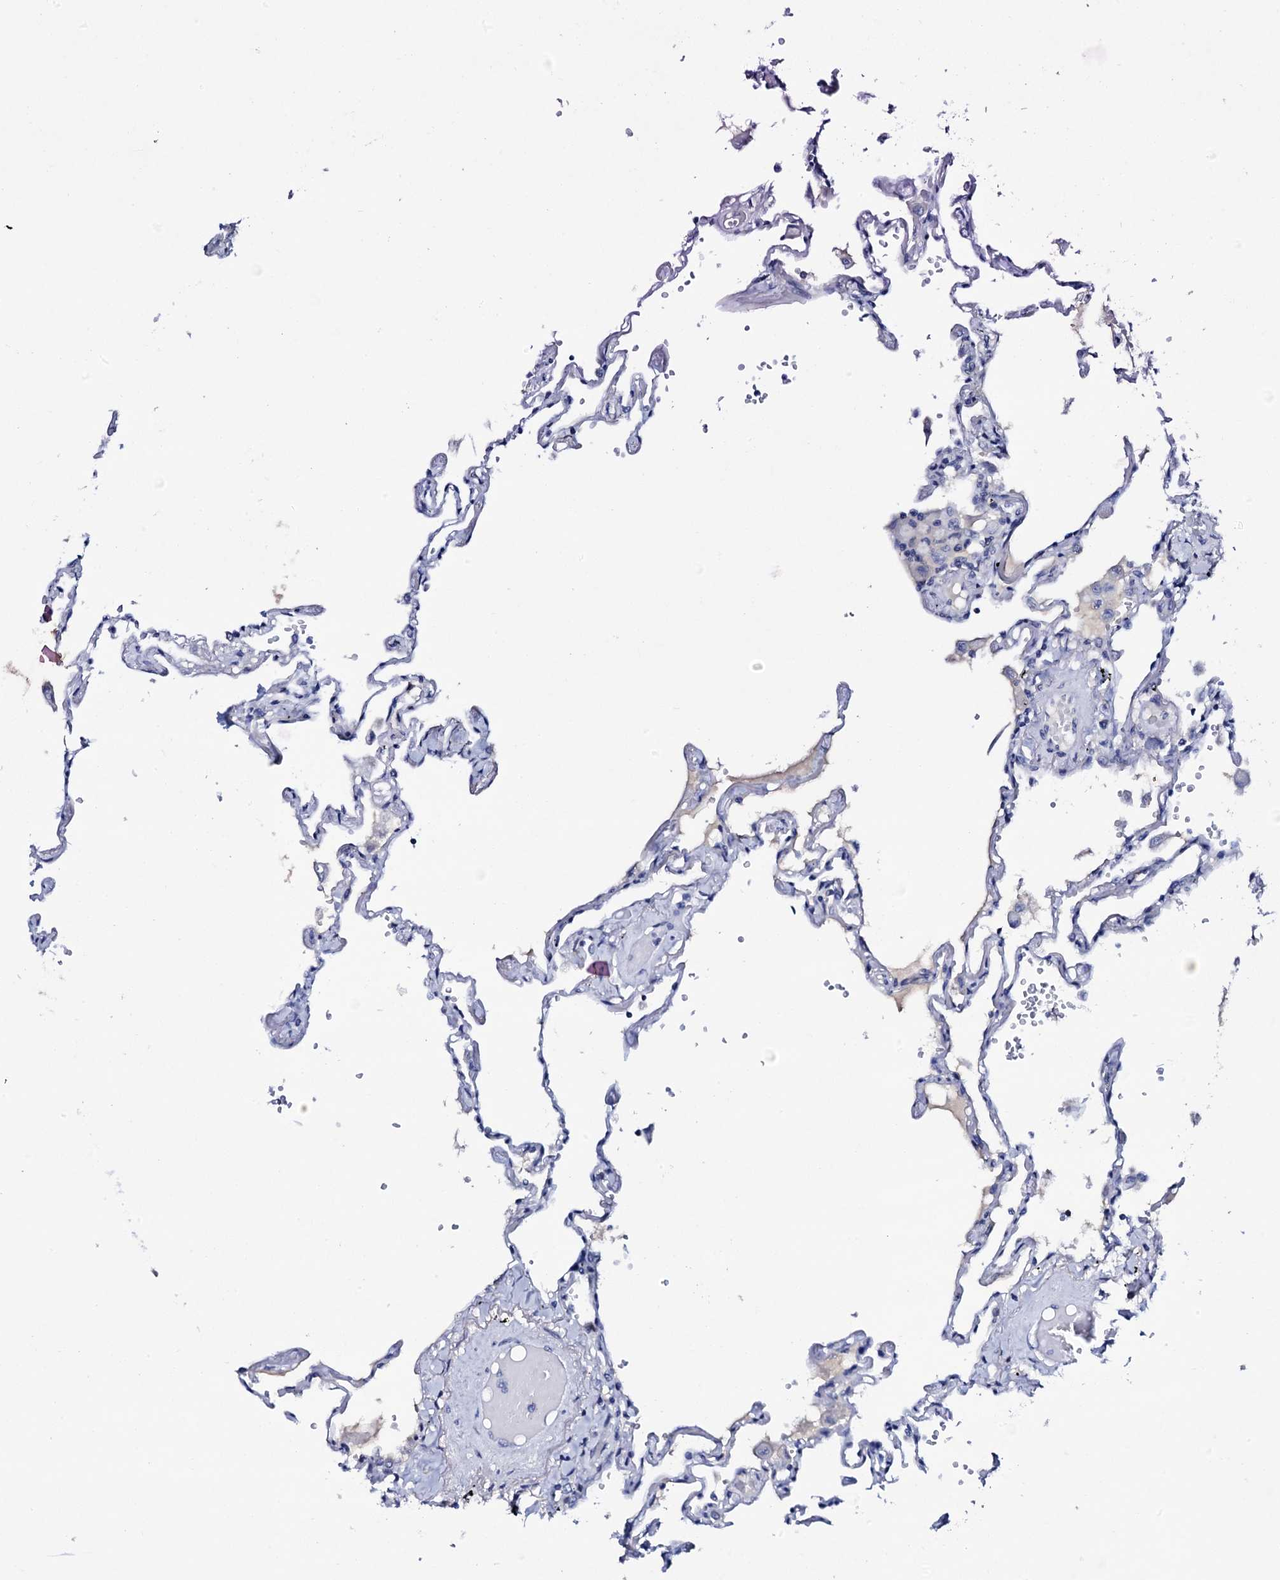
{"staining": {"intensity": "negative", "quantity": "none", "location": "none"}, "tissue": "lung", "cell_type": "Alveolar cells", "image_type": "normal", "snomed": [{"axis": "morphology", "description": "Normal tissue, NOS"}, {"axis": "topography", "description": "Lung"}], "caption": "Human lung stained for a protein using IHC demonstrates no expression in alveolar cells.", "gene": "FBXL16", "patient": {"sex": "female", "age": 67}}